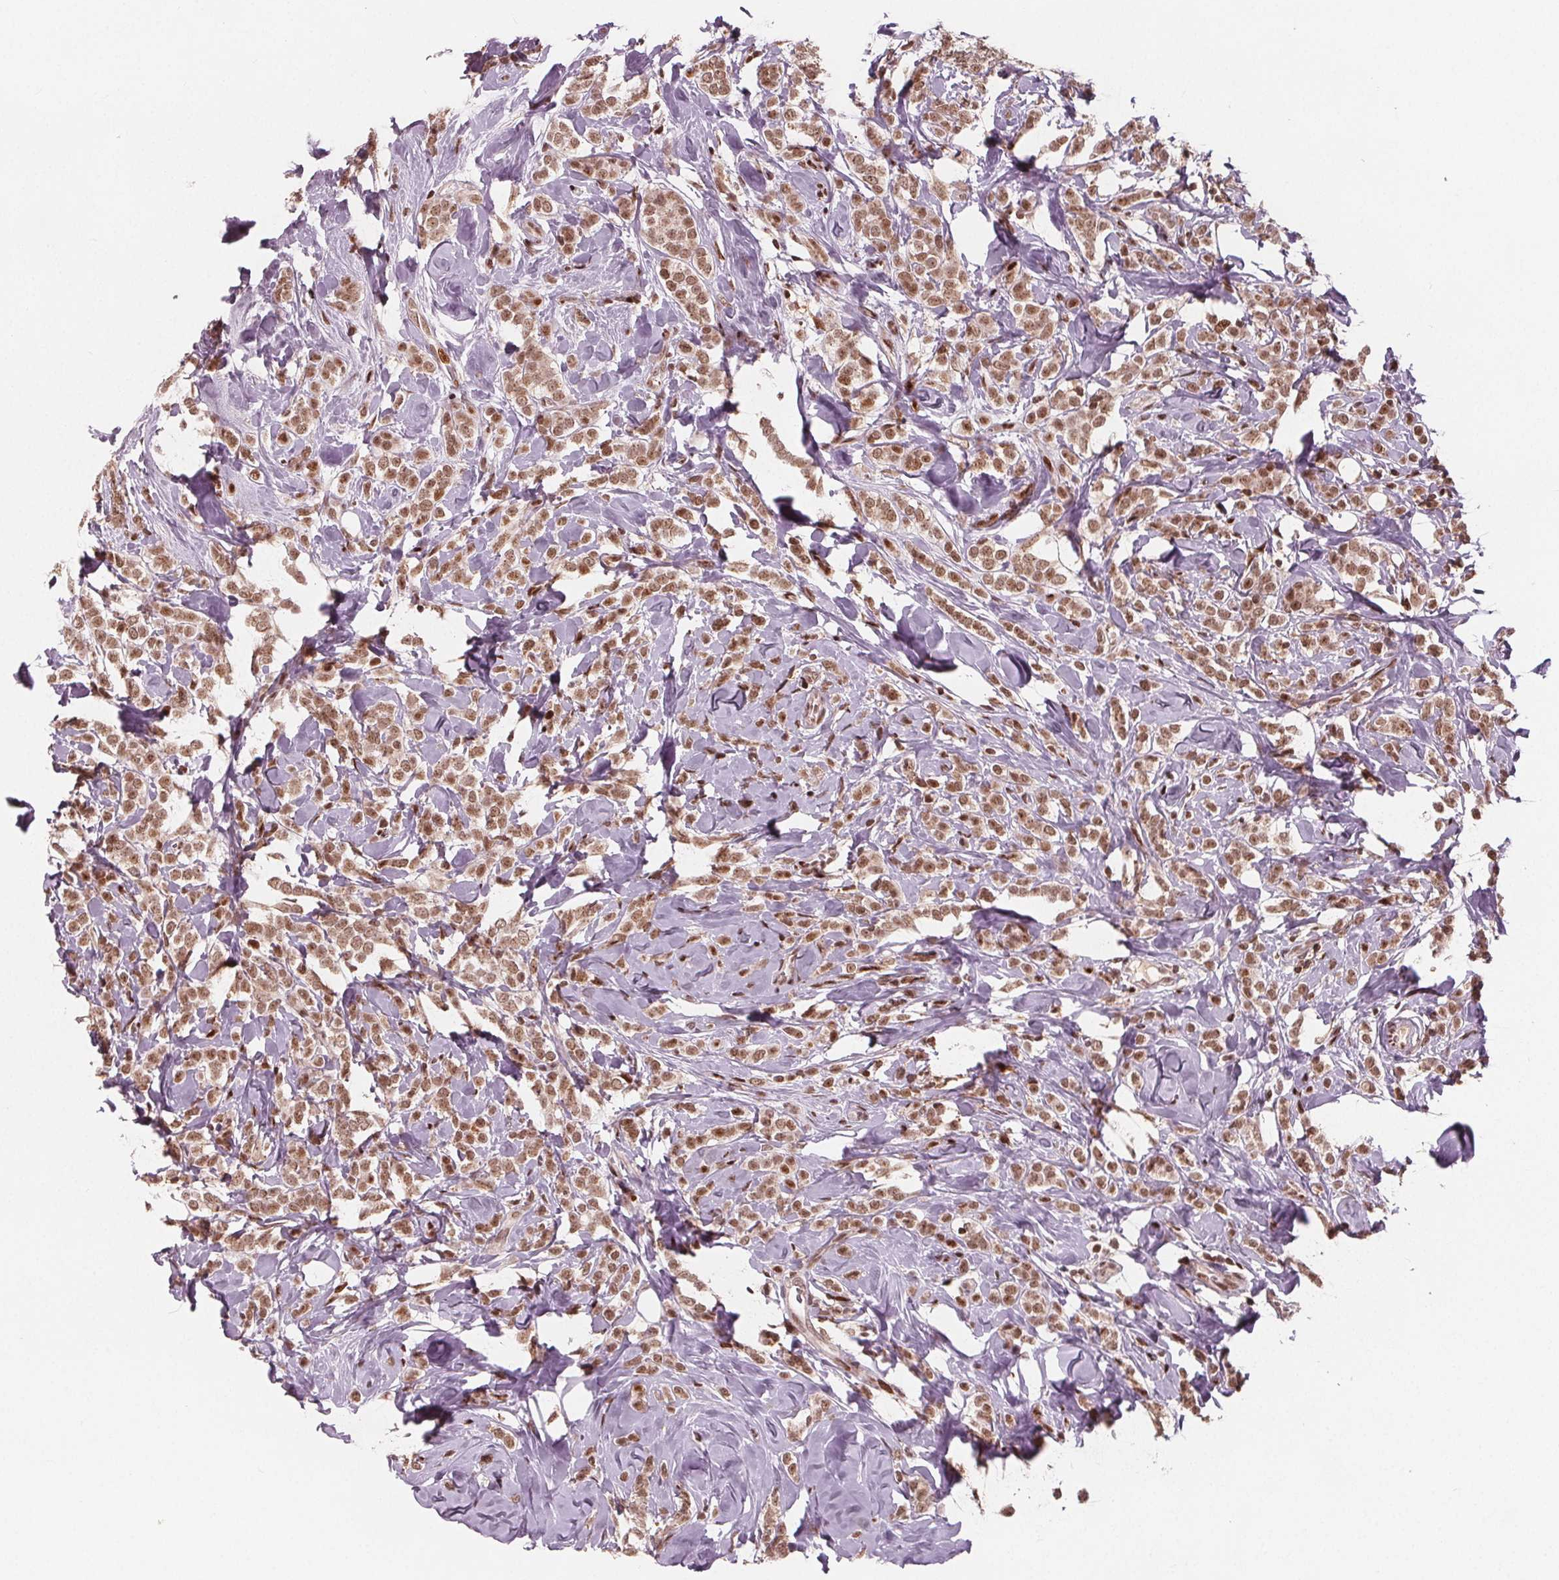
{"staining": {"intensity": "moderate", "quantity": ">75%", "location": "nuclear"}, "tissue": "breast cancer", "cell_type": "Tumor cells", "image_type": "cancer", "snomed": [{"axis": "morphology", "description": "Lobular carcinoma"}, {"axis": "topography", "description": "Breast"}], "caption": "Lobular carcinoma (breast) was stained to show a protein in brown. There is medium levels of moderate nuclear positivity in about >75% of tumor cells.", "gene": "SNRNP35", "patient": {"sex": "female", "age": 49}}